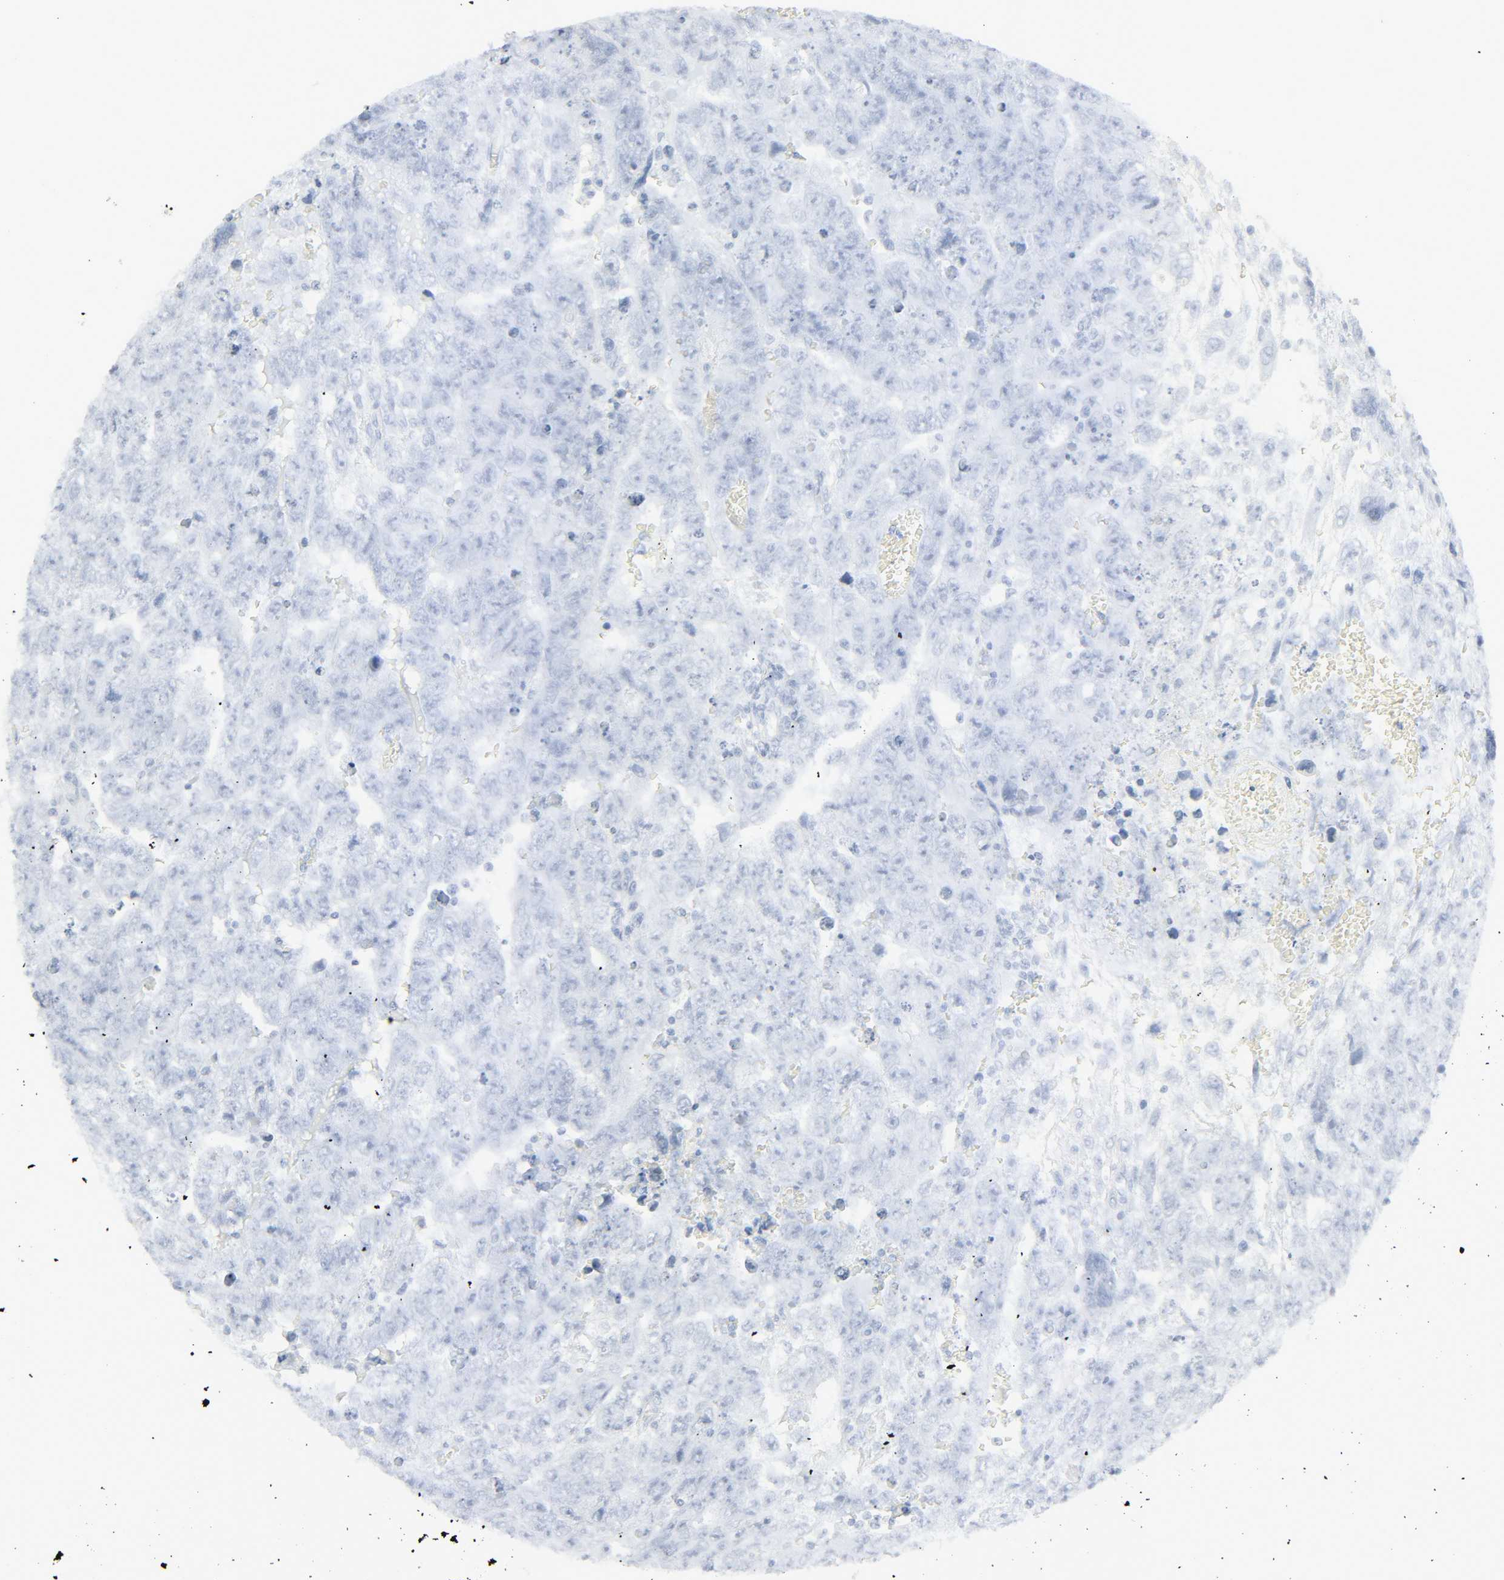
{"staining": {"intensity": "negative", "quantity": "none", "location": "none"}, "tissue": "testis cancer", "cell_type": "Tumor cells", "image_type": "cancer", "snomed": [{"axis": "morphology", "description": "Carcinoma, Embryonal, NOS"}, {"axis": "topography", "description": "Testis"}], "caption": "Photomicrograph shows no significant protein staining in tumor cells of testis cancer (embryonal carcinoma). (DAB (3,3'-diaminobenzidine) immunohistochemistry (IHC) visualized using brightfield microscopy, high magnification).", "gene": "ZBTB16", "patient": {"sex": "male", "age": 28}}